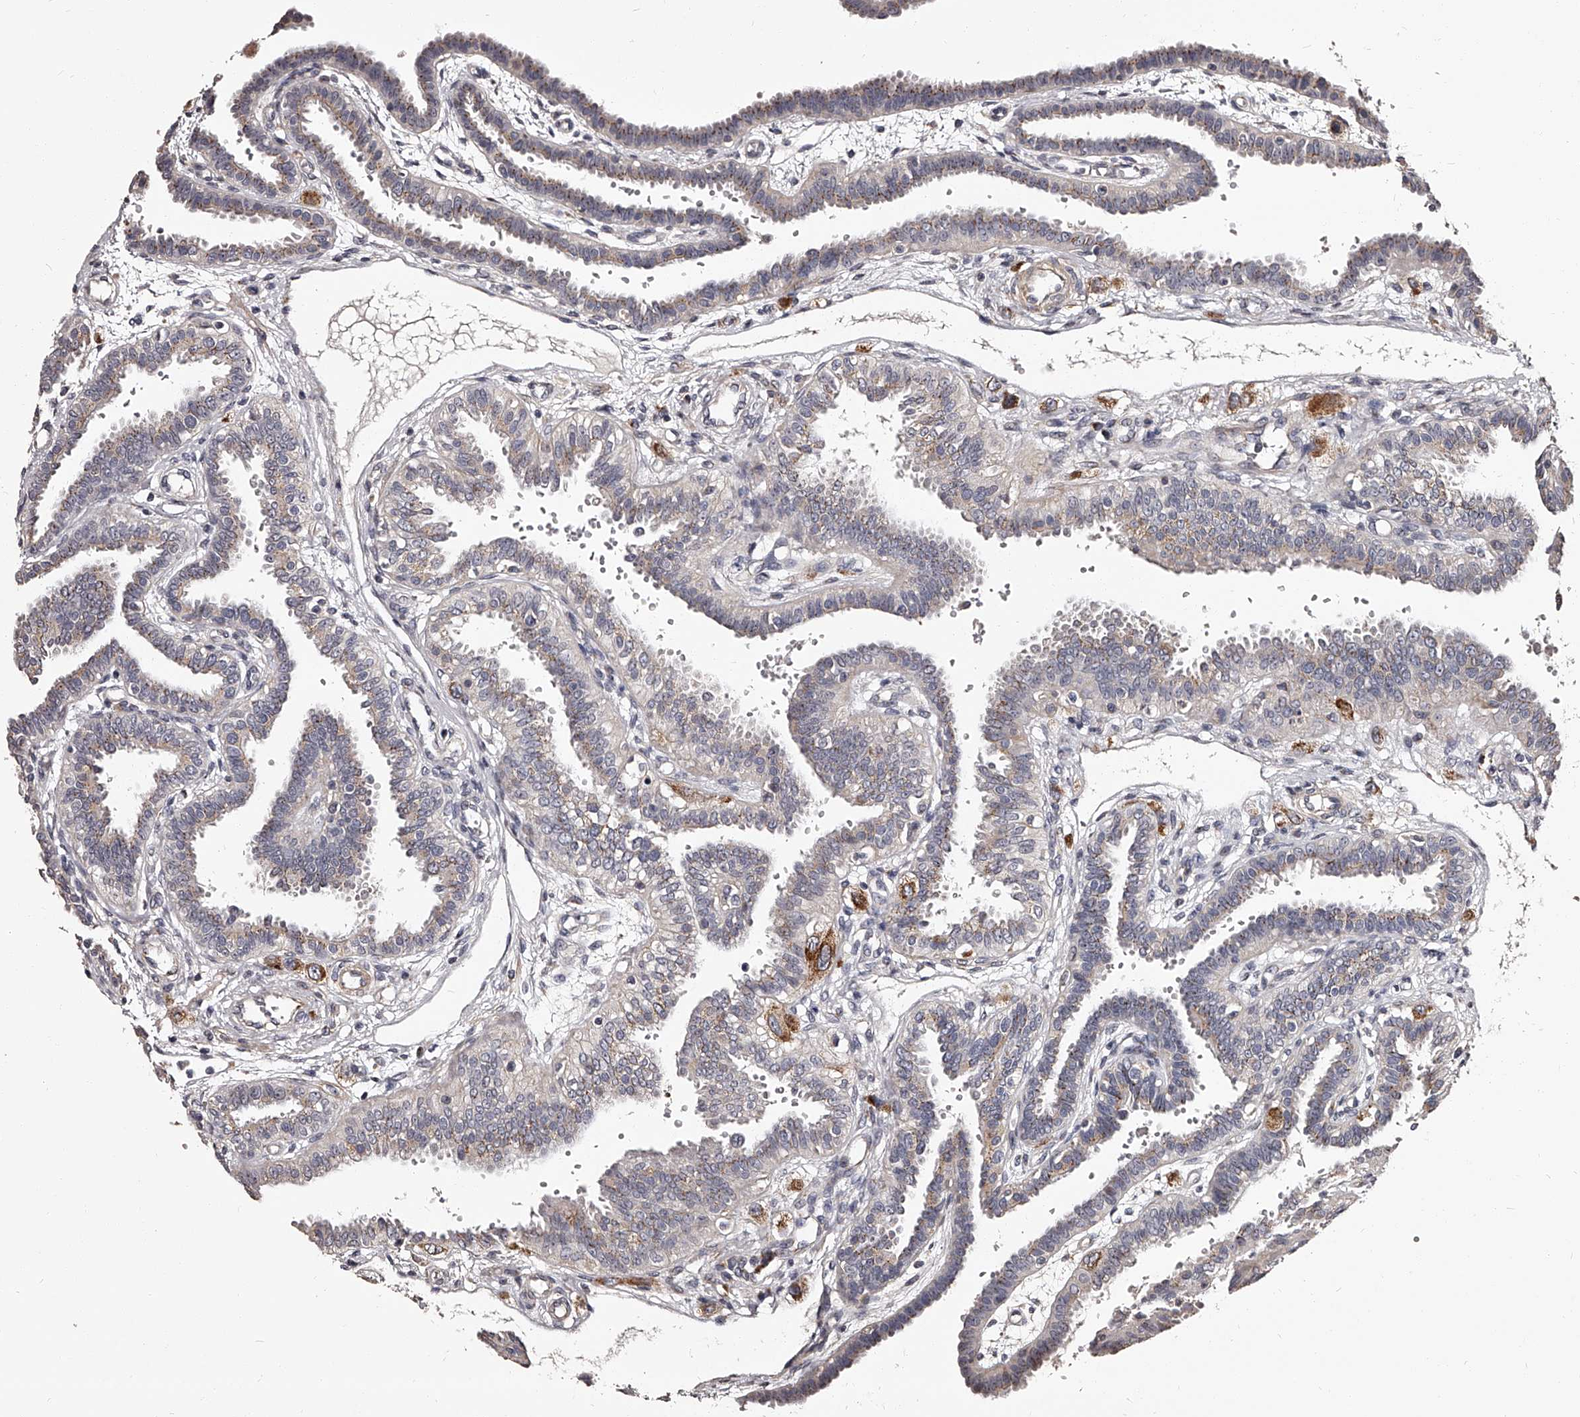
{"staining": {"intensity": "moderate", "quantity": "<25%", "location": "cytoplasmic/membranous"}, "tissue": "fallopian tube", "cell_type": "Glandular cells", "image_type": "normal", "snomed": [{"axis": "morphology", "description": "Normal tissue, NOS"}, {"axis": "topography", "description": "Fallopian tube"}, {"axis": "topography", "description": "Placenta"}], "caption": "IHC of unremarkable fallopian tube displays low levels of moderate cytoplasmic/membranous staining in approximately <25% of glandular cells. (DAB = brown stain, brightfield microscopy at high magnification).", "gene": "RSC1A1", "patient": {"sex": "female", "age": 34}}